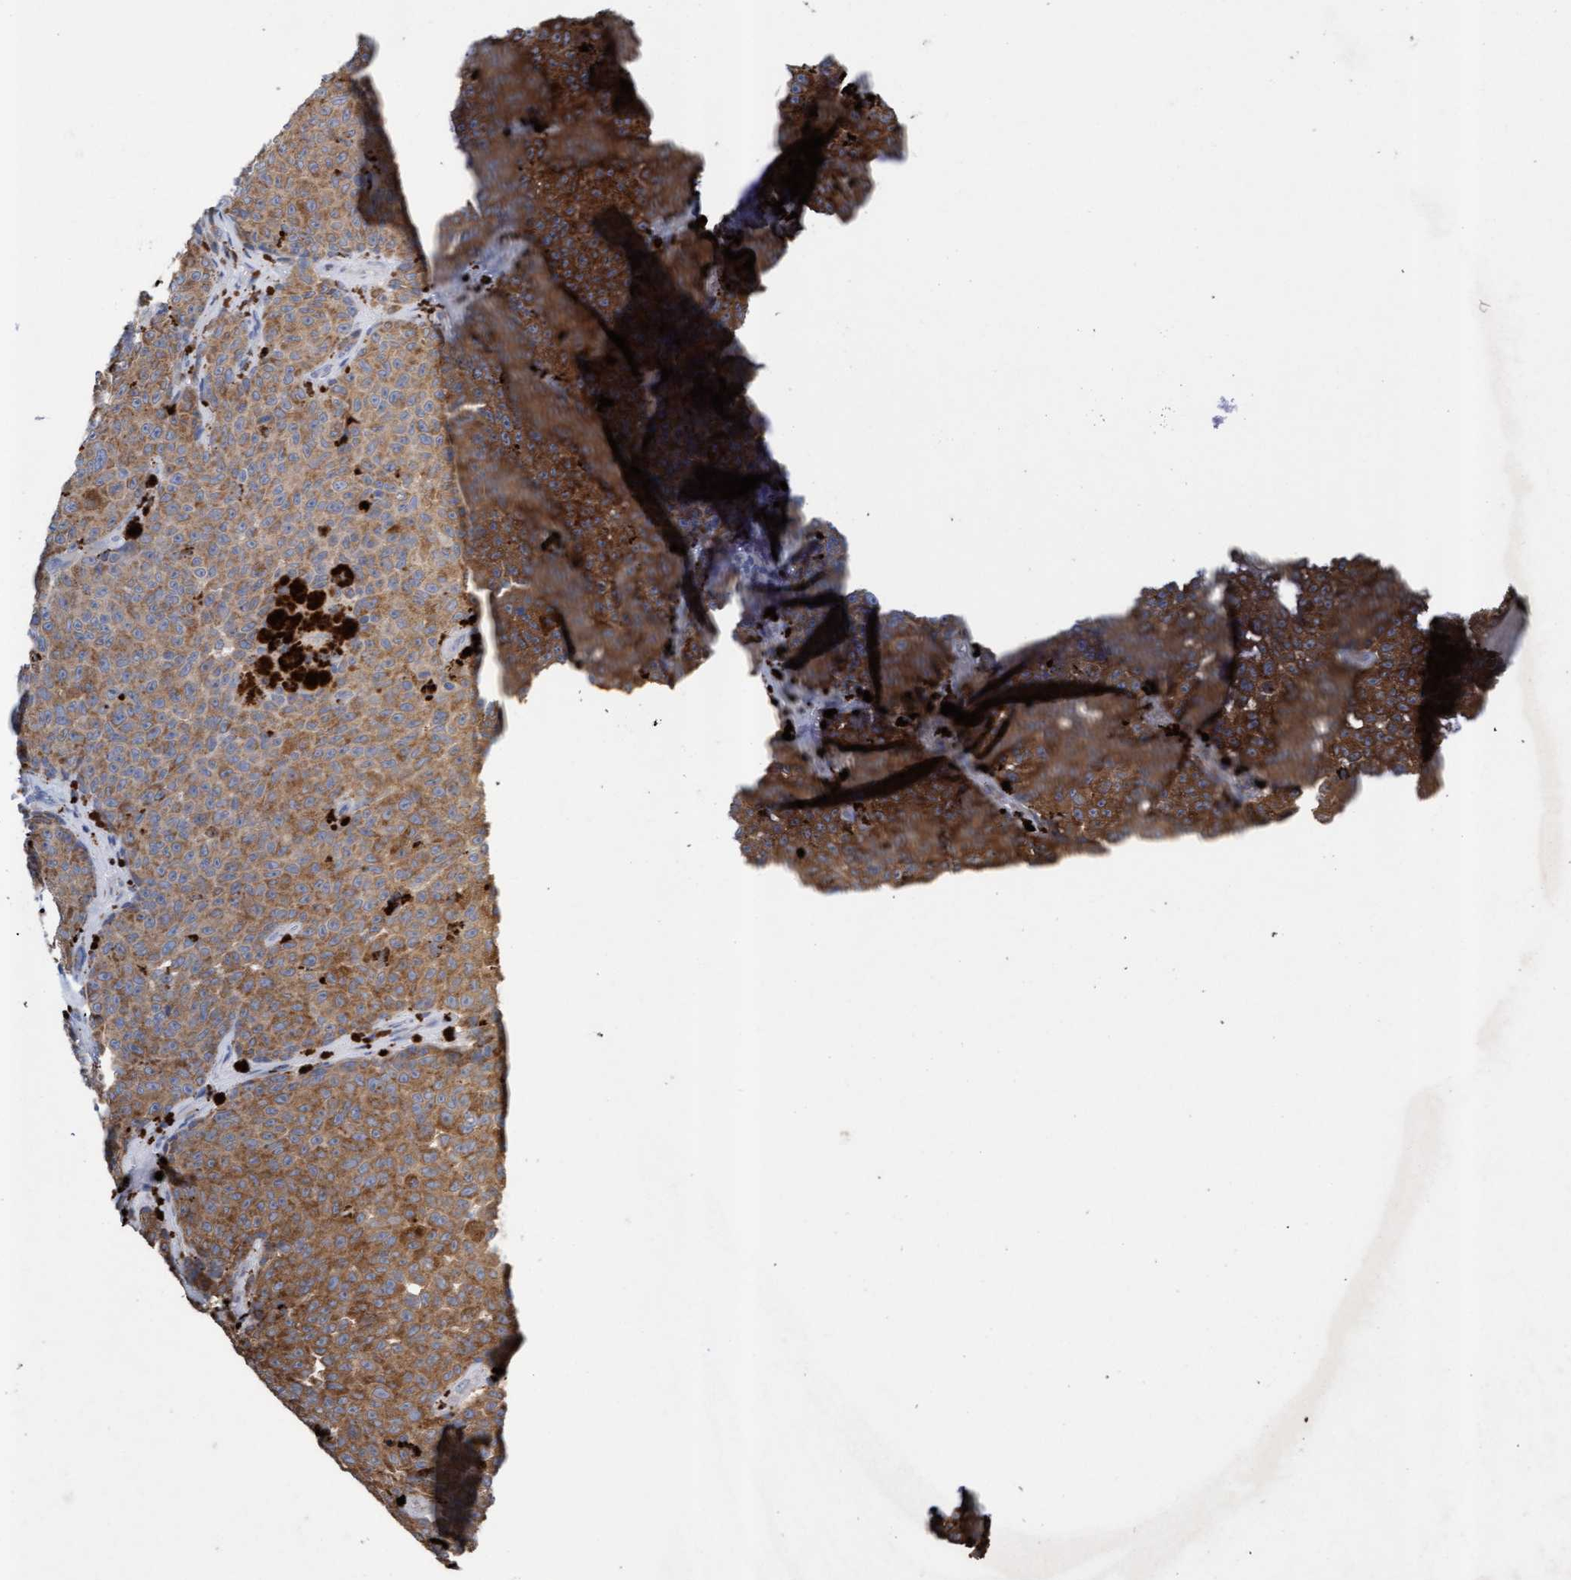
{"staining": {"intensity": "moderate", "quantity": ">75%", "location": "cytoplasmic/membranous"}, "tissue": "melanoma", "cell_type": "Tumor cells", "image_type": "cancer", "snomed": [{"axis": "morphology", "description": "Malignant melanoma, NOS"}, {"axis": "topography", "description": "Skin"}], "caption": "Protein staining demonstrates moderate cytoplasmic/membranous positivity in about >75% of tumor cells in malignant melanoma. Ihc stains the protein of interest in brown and the nuclei are stained blue.", "gene": "ATPAF2", "patient": {"sex": "female", "age": 82}}